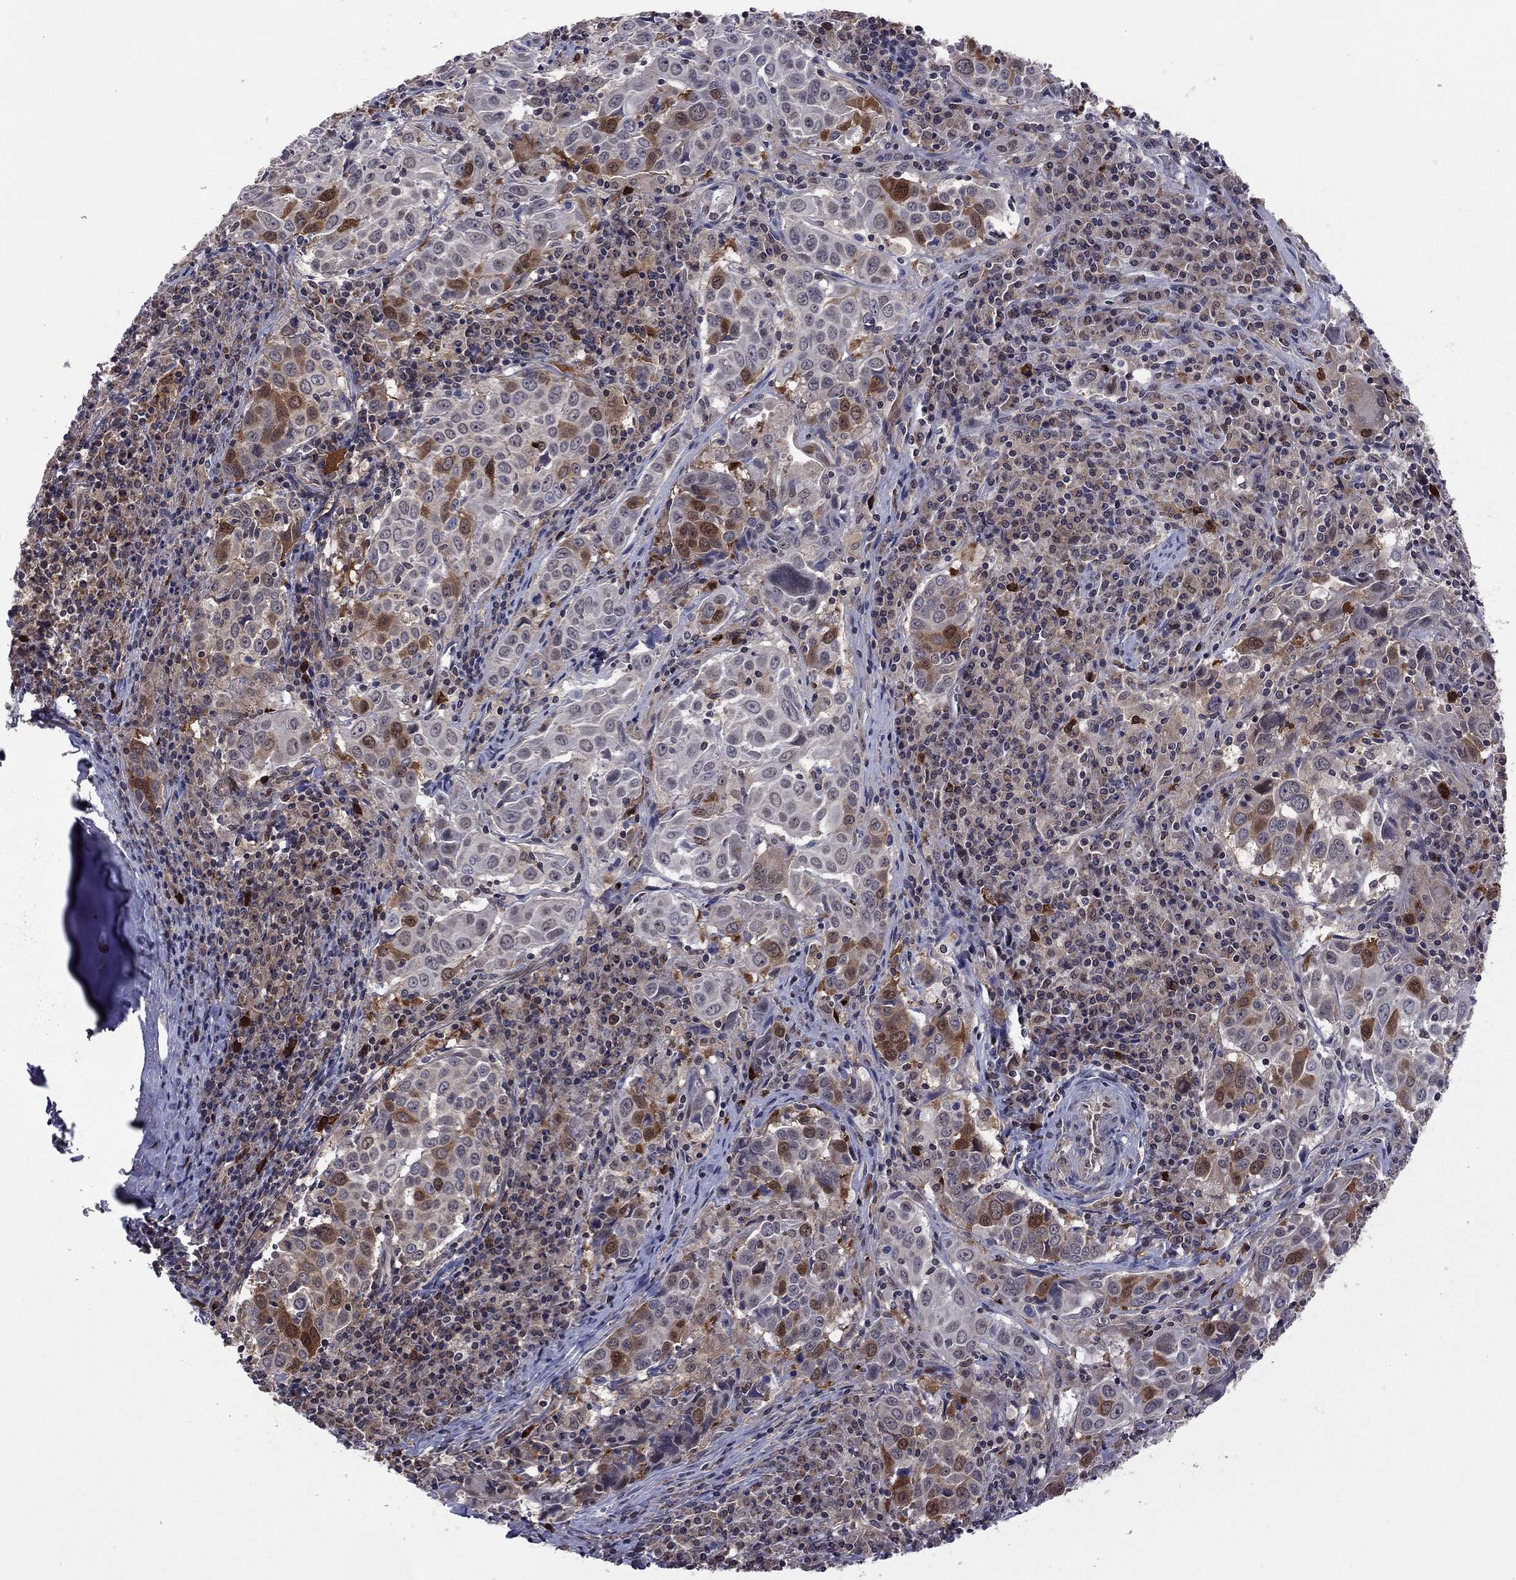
{"staining": {"intensity": "strong", "quantity": "<25%", "location": "cytoplasmic/membranous"}, "tissue": "lung cancer", "cell_type": "Tumor cells", "image_type": "cancer", "snomed": [{"axis": "morphology", "description": "Squamous cell carcinoma, NOS"}, {"axis": "topography", "description": "Lung"}], "caption": "This micrograph shows lung cancer (squamous cell carcinoma) stained with immunohistochemistry (IHC) to label a protein in brown. The cytoplasmic/membranous of tumor cells show strong positivity for the protein. Nuclei are counter-stained blue.", "gene": "GPAA1", "patient": {"sex": "male", "age": 57}}